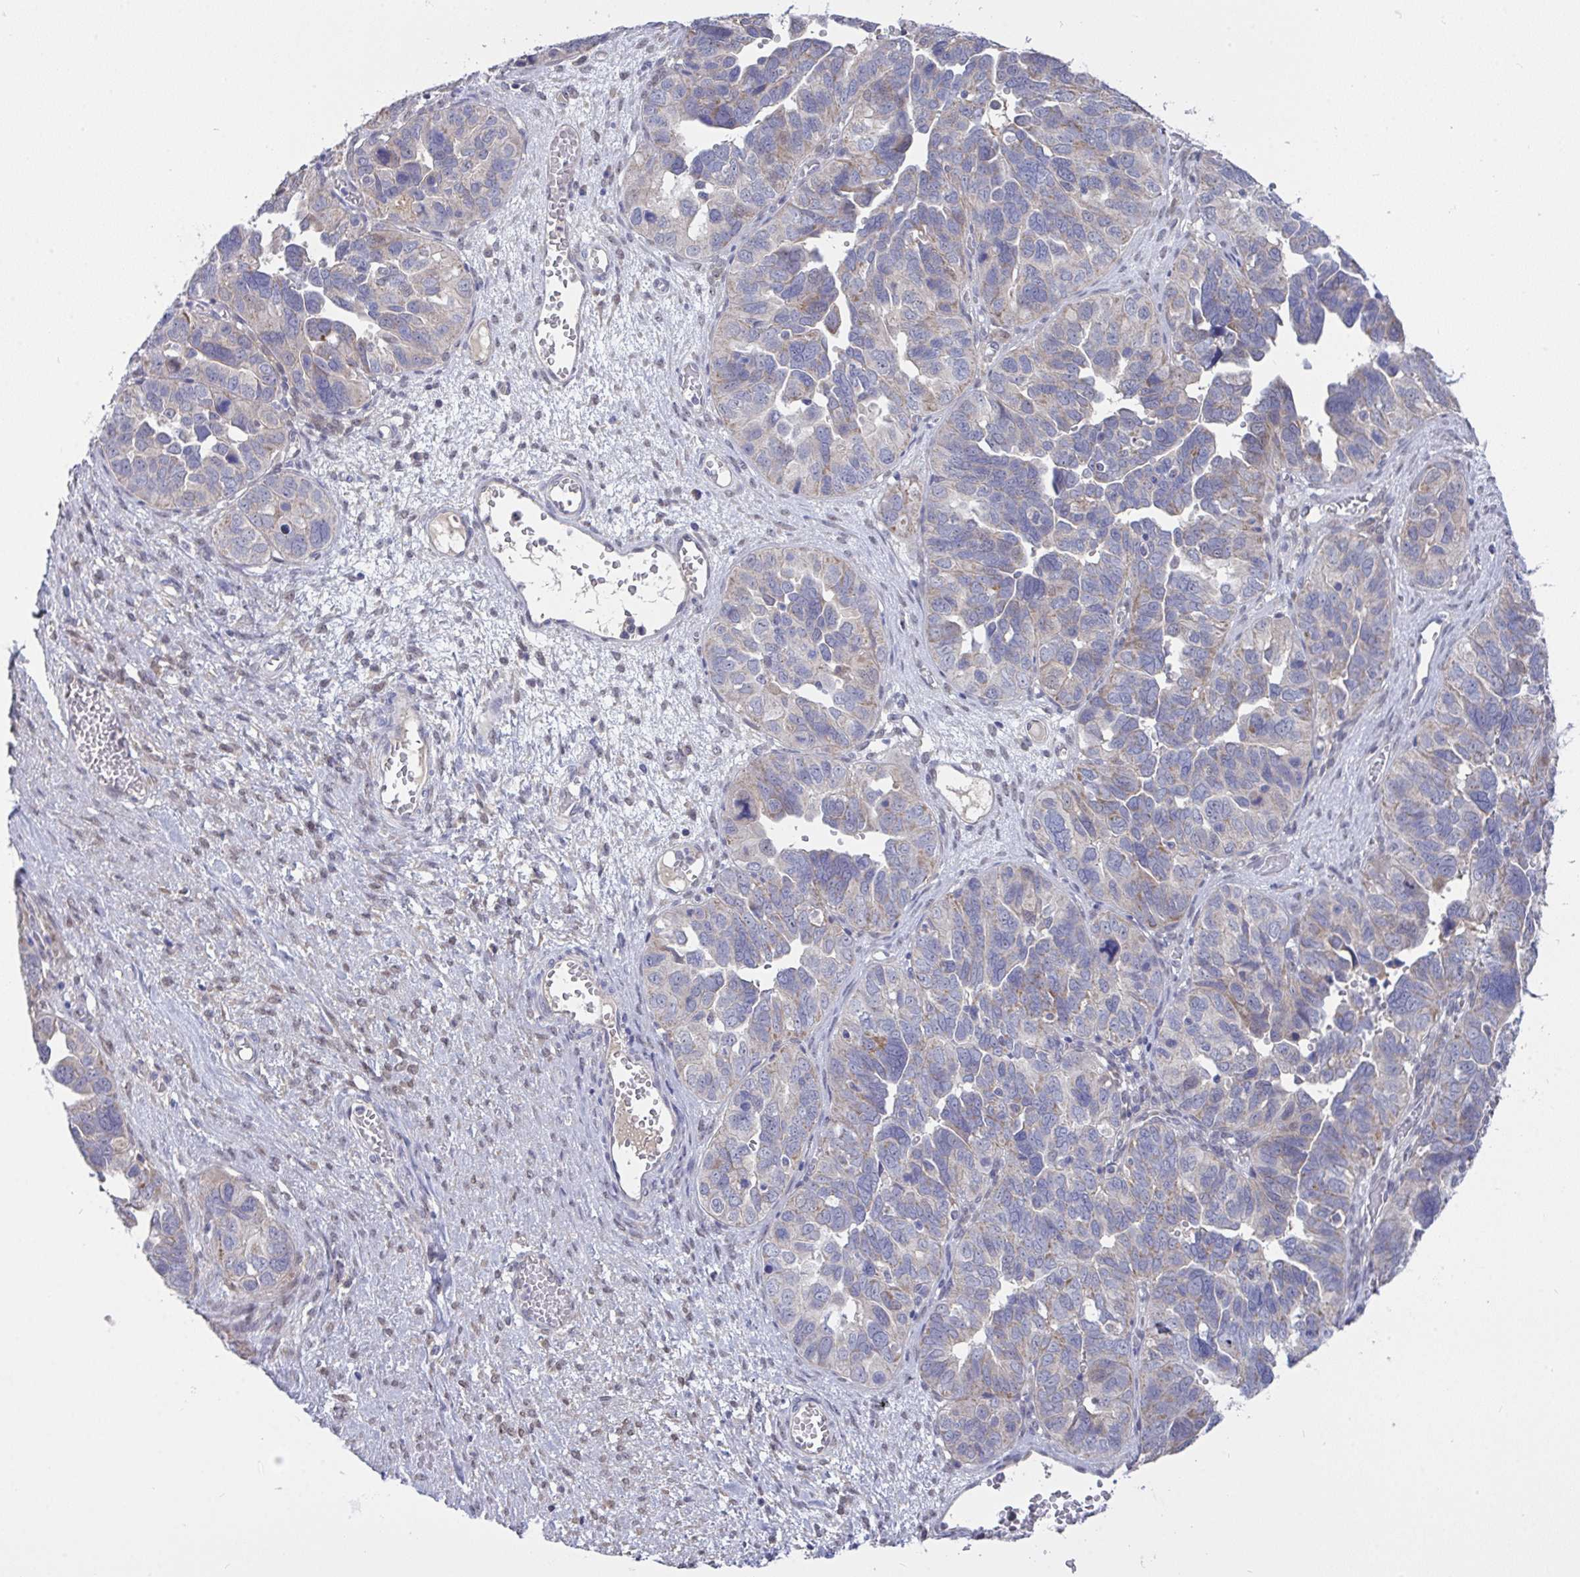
{"staining": {"intensity": "weak", "quantity": "25%-75%", "location": "cytoplasmic/membranous"}, "tissue": "ovarian cancer", "cell_type": "Tumor cells", "image_type": "cancer", "snomed": [{"axis": "morphology", "description": "Cystadenocarcinoma, serous, NOS"}, {"axis": "topography", "description": "Ovary"}], "caption": "Immunohistochemistry micrograph of neoplastic tissue: human serous cystadenocarcinoma (ovarian) stained using immunohistochemistry (IHC) exhibits low levels of weak protein expression localized specifically in the cytoplasmic/membranous of tumor cells, appearing as a cytoplasmic/membranous brown color.", "gene": "L3HYPDH", "patient": {"sex": "female", "age": 64}}